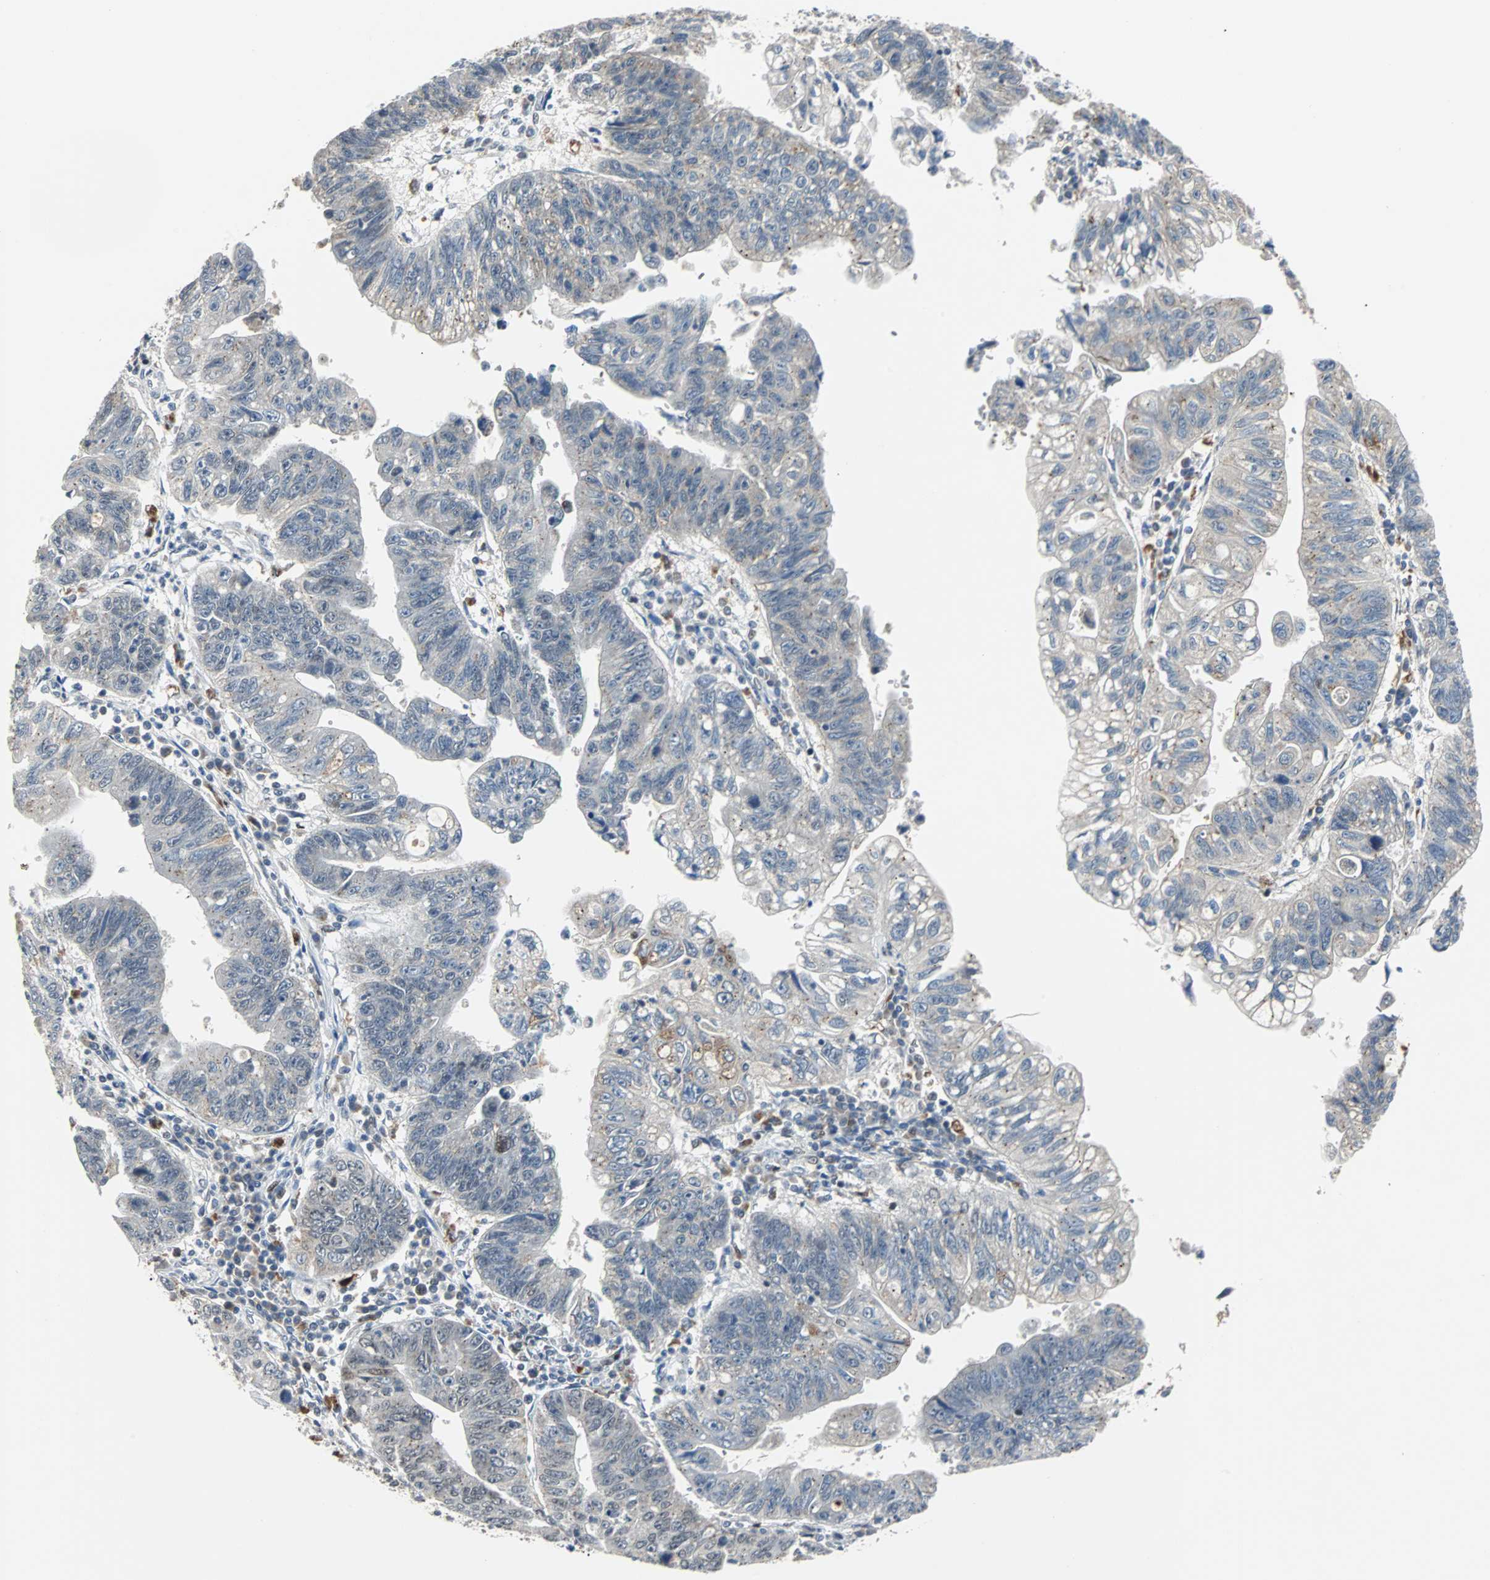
{"staining": {"intensity": "weak", "quantity": "<25%", "location": "cytoplasmic/membranous"}, "tissue": "stomach cancer", "cell_type": "Tumor cells", "image_type": "cancer", "snomed": [{"axis": "morphology", "description": "Adenocarcinoma, NOS"}, {"axis": "topography", "description": "Stomach"}], "caption": "Human stomach cancer (adenocarcinoma) stained for a protein using immunohistochemistry reveals no staining in tumor cells.", "gene": "HLX", "patient": {"sex": "male", "age": 59}}